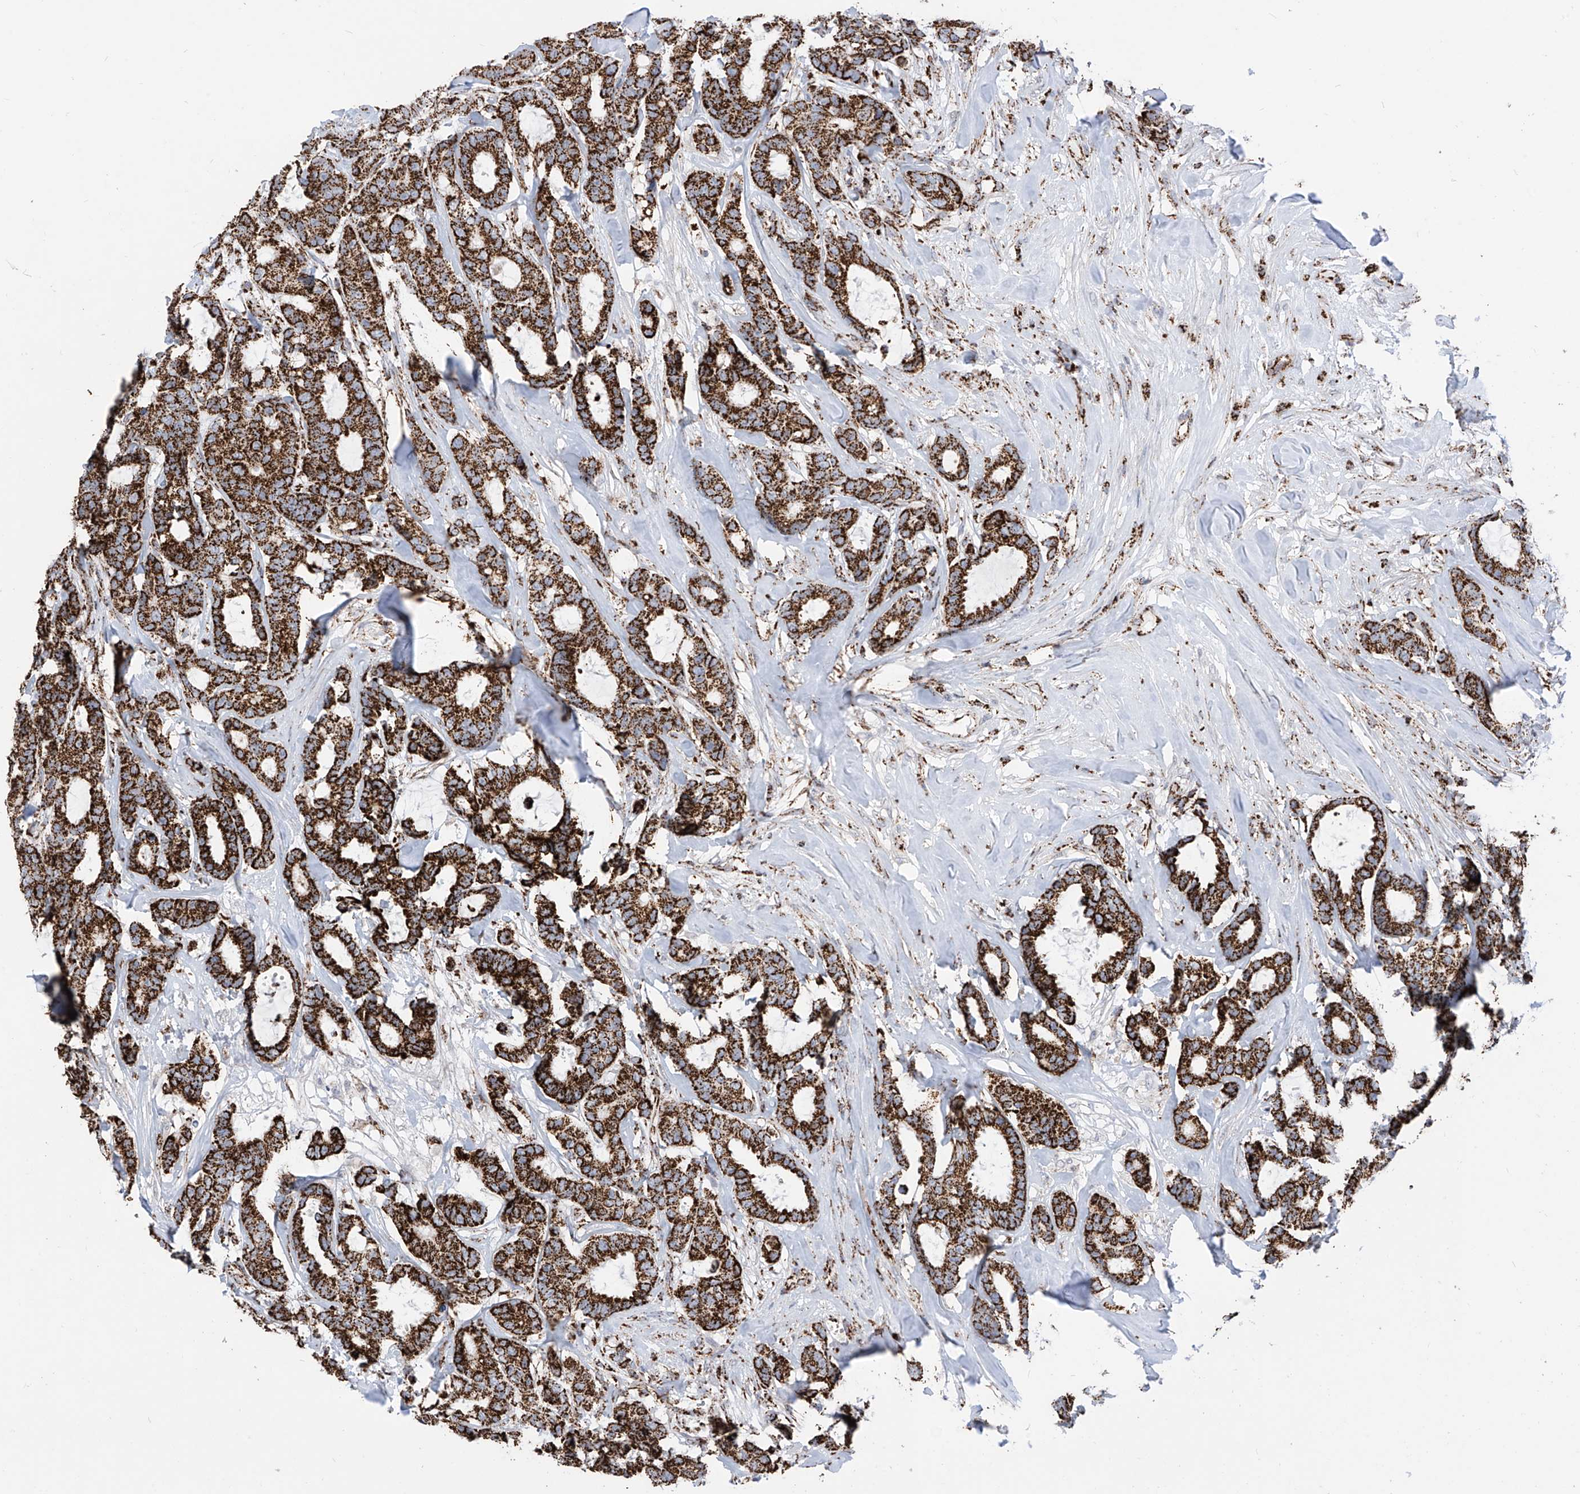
{"staining": {"intensity": "strong", "quantity": ">75%", "location": "cytoplasmic/membranous"}, "tissue": "breast cancer", "cell_type": "Tumor cells", "image_type": "cancer", "snomed": [{"axis": "morphology", "description": "Duct carcinoma"}, {"axis": "topography", "description": "Breast"}], "caption": "A brown stain highlights strong cytoplasmic/membranous positivity of a protein in human breast cancer (invasive ductal carcinoma) tumor cells.", "gene": "COX5B", "patient": {"sex": "female", "age": 87}}